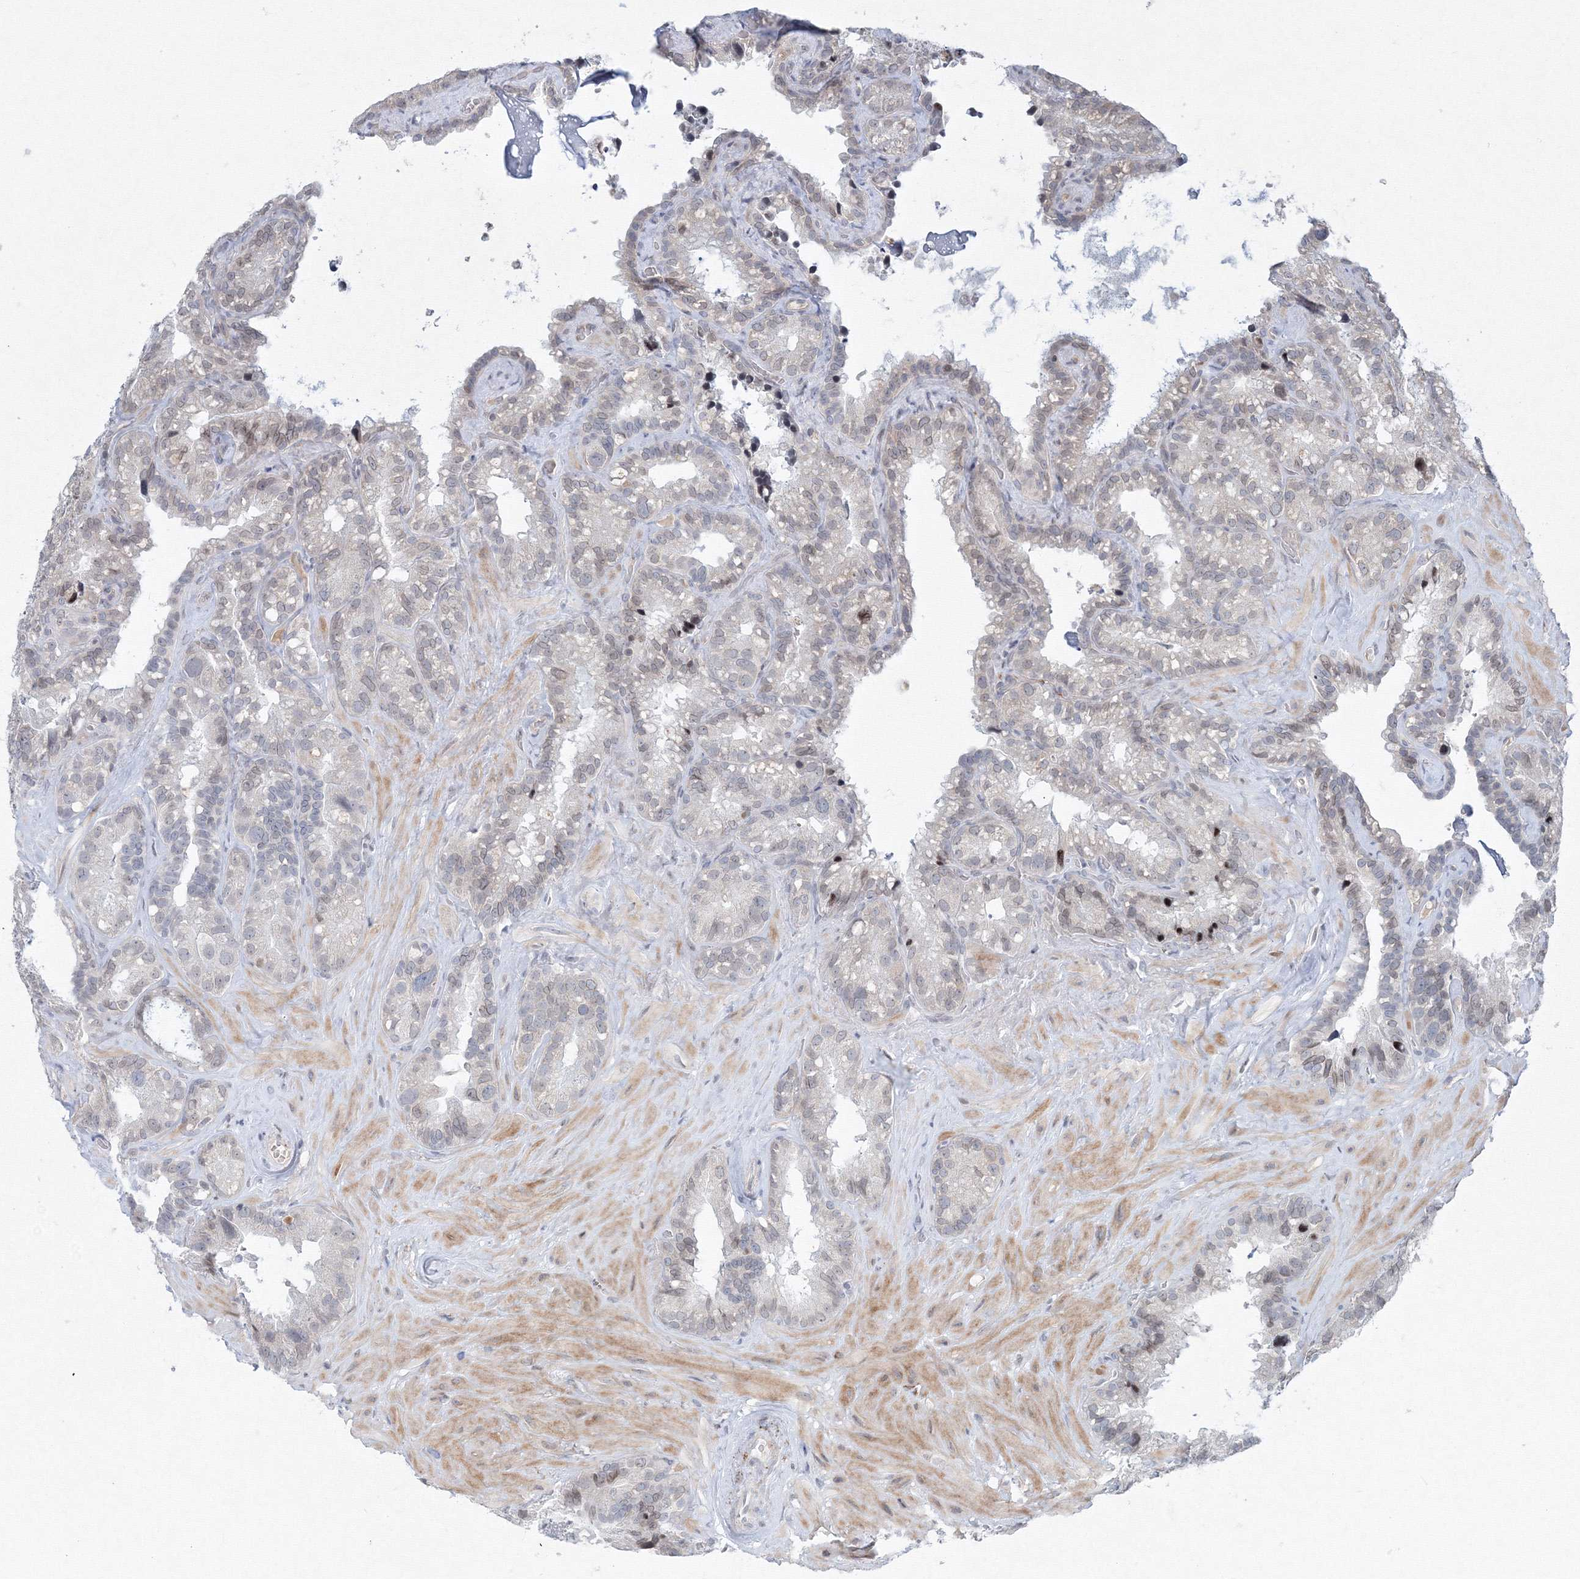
{"staining": {"intensity": "negative", "quantity": "none", "location": "none"}, "tissue": "seminal vesicle", "cell_type": "Glandular cells", "image_type": "normal", "snomed": [{"axis": "morphology", "description": "Normal tissue, NOS"}, {"axis": "topography", "description": "Prostate"}, {"axis": "topography", "description": "Seminal veicle"}], "caption": "A photomicrograph of human seminal vesicle is negative for staining in glandular cells.", "gene": "KIF4A", "patient": {"sex": "male", "age": 68}}